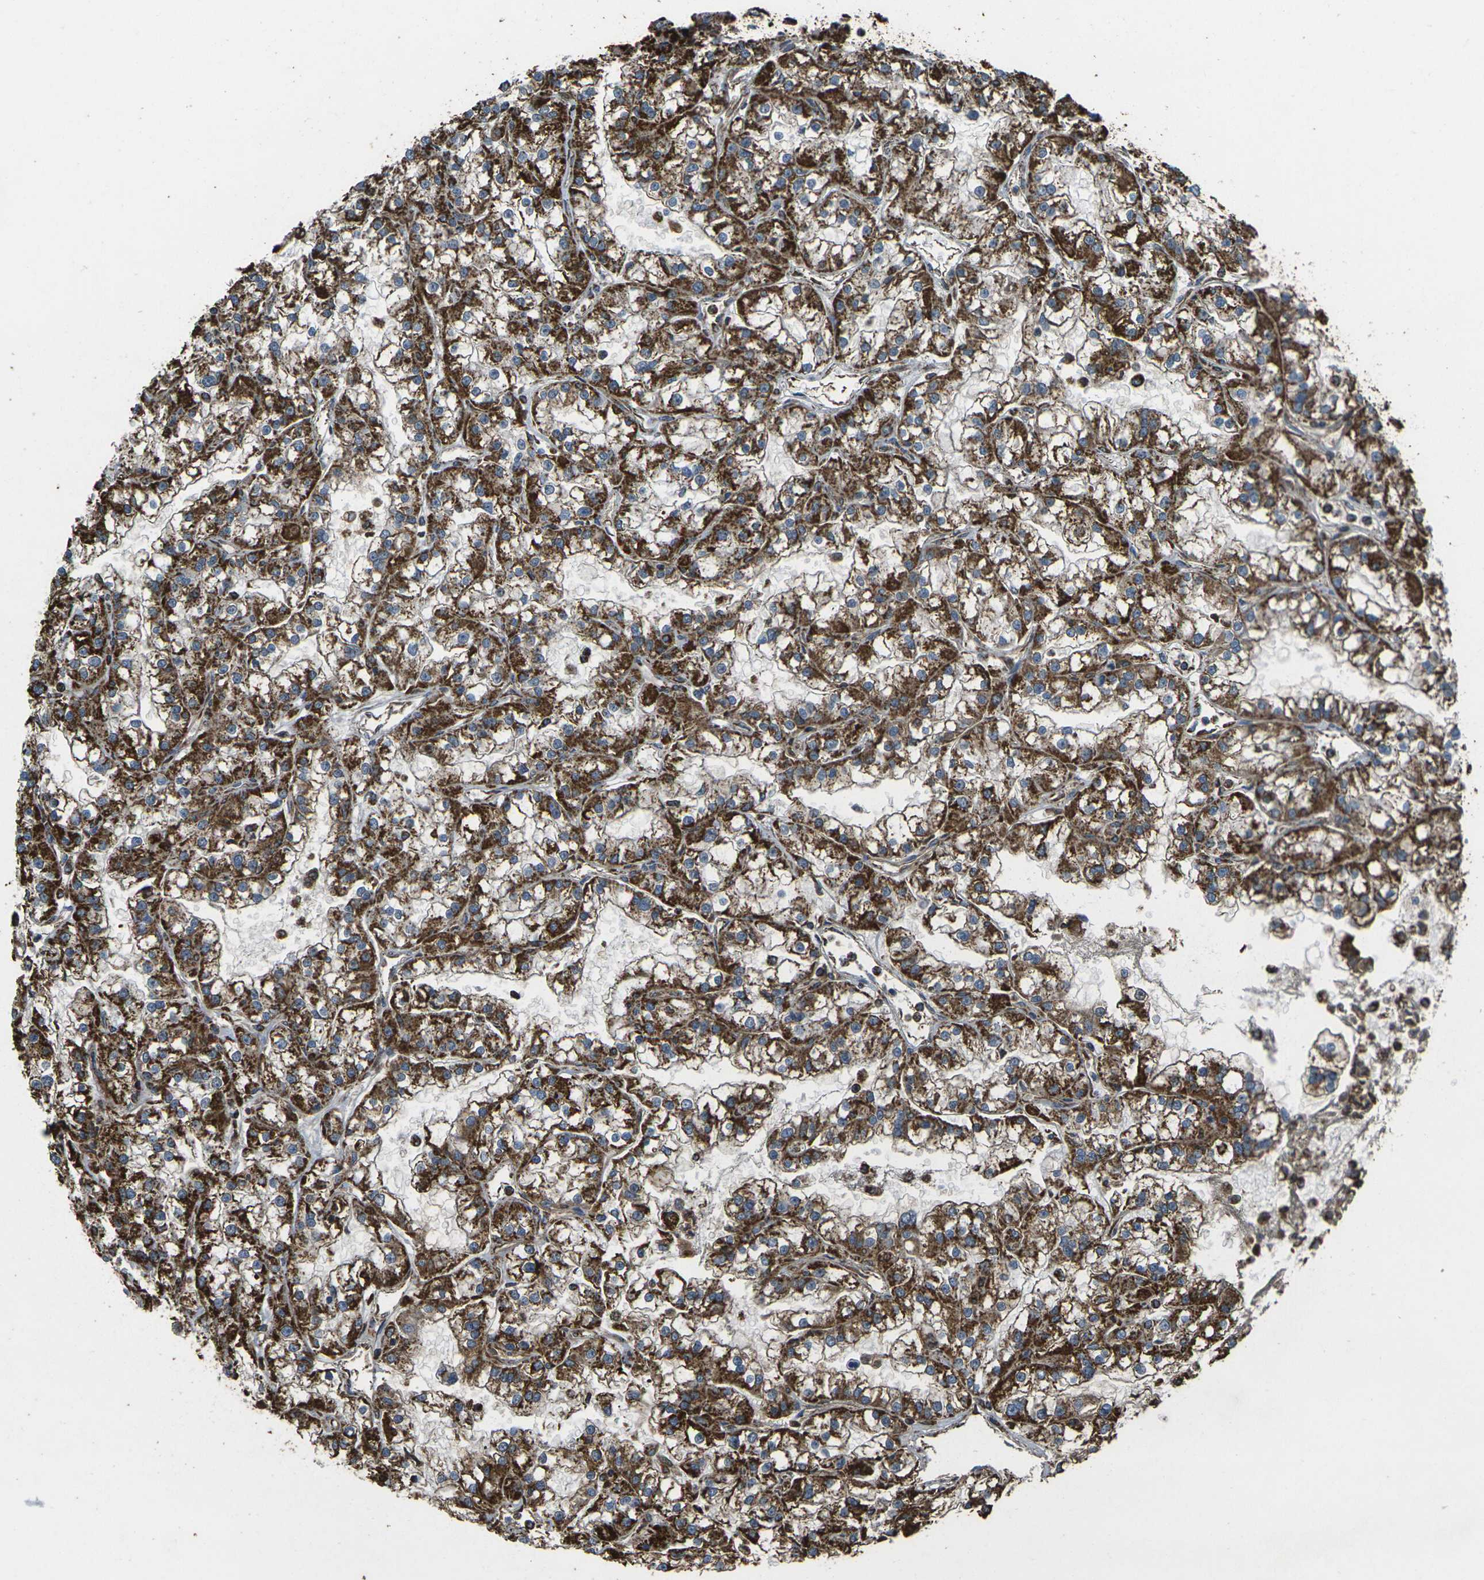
{"staining": {"intensity": "strong", "quantity": ">75%", "location": "cytoplasmic/membranous"}, "tissue": "renal cancer", "cell_type": "Tumor cells", "image_type": "cancer", "snomed": [{"axis": "morphology", "description": "Adenocarcinoma, NOS"}, {"axis": "topography", "description": "Kidney"}], "caption": "Renal cancer was stained to show a protein in brown. There is high levels of strong cytoplasmic/membranous staining in approximately >75% of tumor cells.", "gene": "KLHL5", "patient": {"sex": "female", "age": 52}}